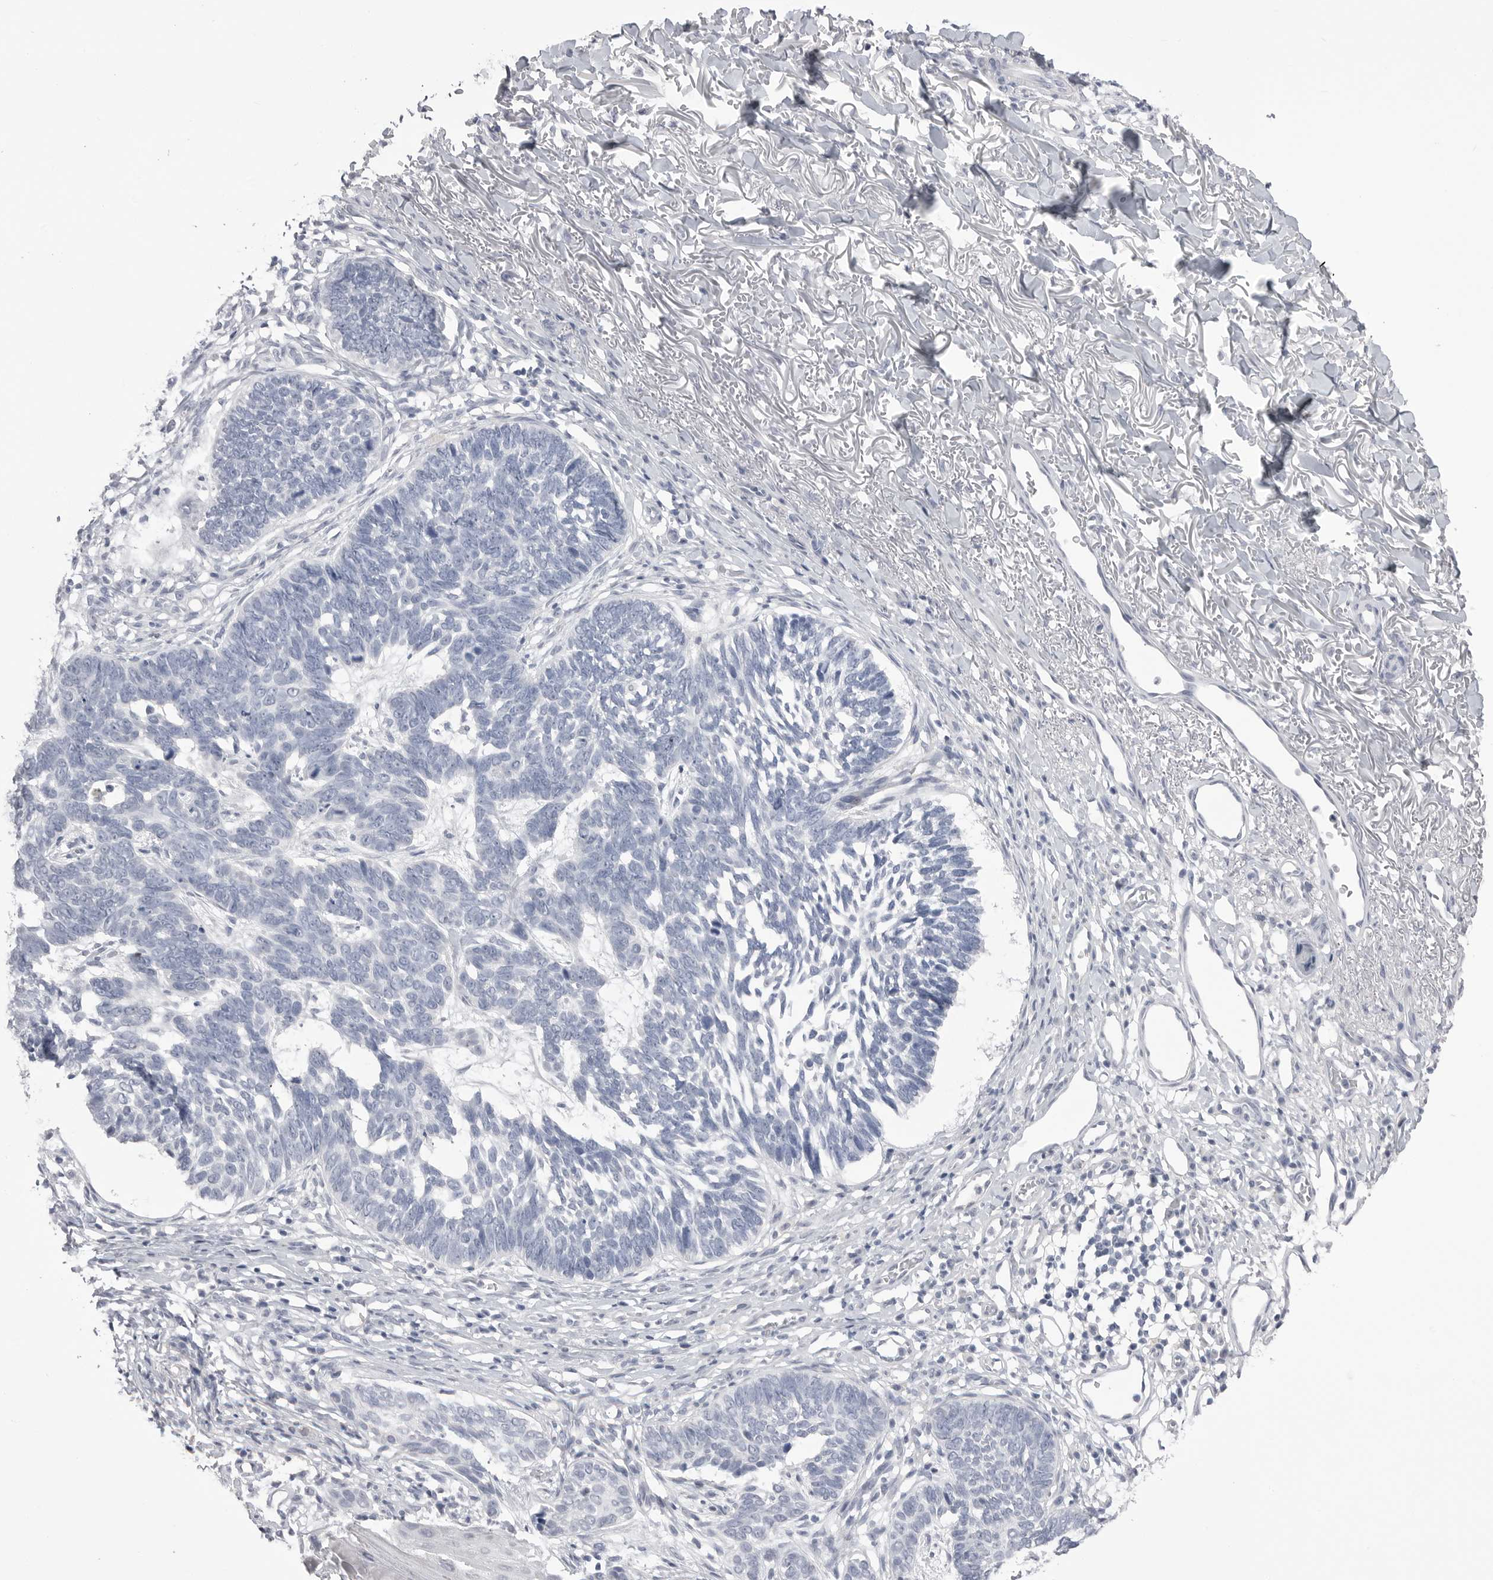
{"staining": {"intensity": "negative", "quantity": "none", "location": "none"}, "tissue": "skin cancer", "cell_type": "Tumor cells", "image_type": "cancer", "snomed": [{"axis": "morphology", "description": "Normal tissue, NOS"}, {"axis": "morphology", "description": "Basal cell carcinoma"}, {"axis": "topography", "description": "Skin"}], "caption": "There is no significant staining in tumor cells of skin cancer (basal cell carcinoma). (Immunohistochemistry, brightfield microscopy, high magnification).", "gene": "CPB1", "patient": {"sex": "male", "age": 77}}